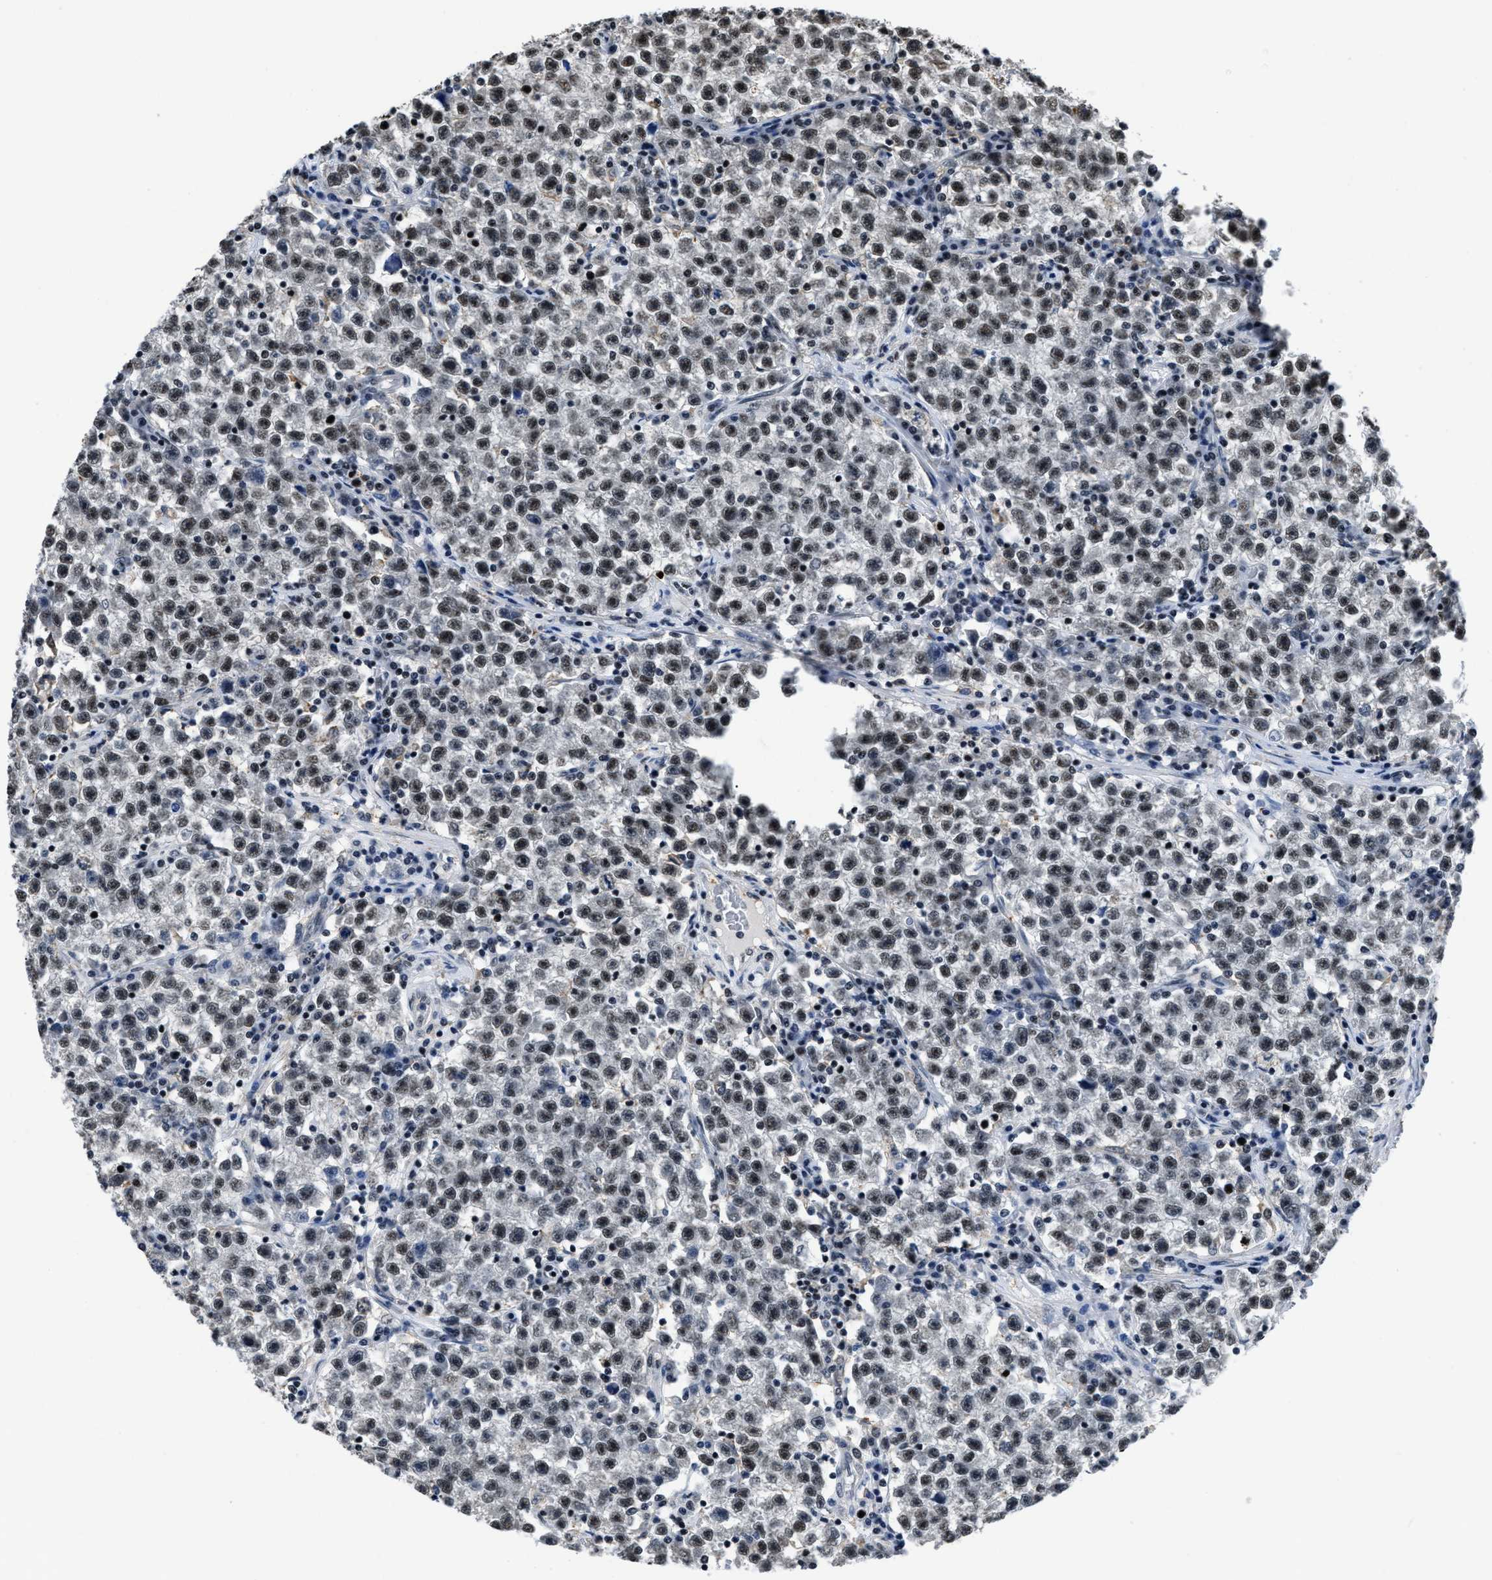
{"staining": {"intensity": "moderate", "quantity": ">75%", "location": "nuclear"}, "tissue": "testis cancer", "cell_type": "Tumor cells", "image_type": "cancer", "snomed": [{"axis": "morphology", "description": "Seminoma, NOS"}, {"axis": "topography", "description": "Testis"}], "caption": "This image shows immunohistochemistry staining of testis cancer, with medium moderate nuclear expression in about >75% of tumor cells.", "gene": "HNRNPH2", "patient": {"sex": "male", "age": 22}}